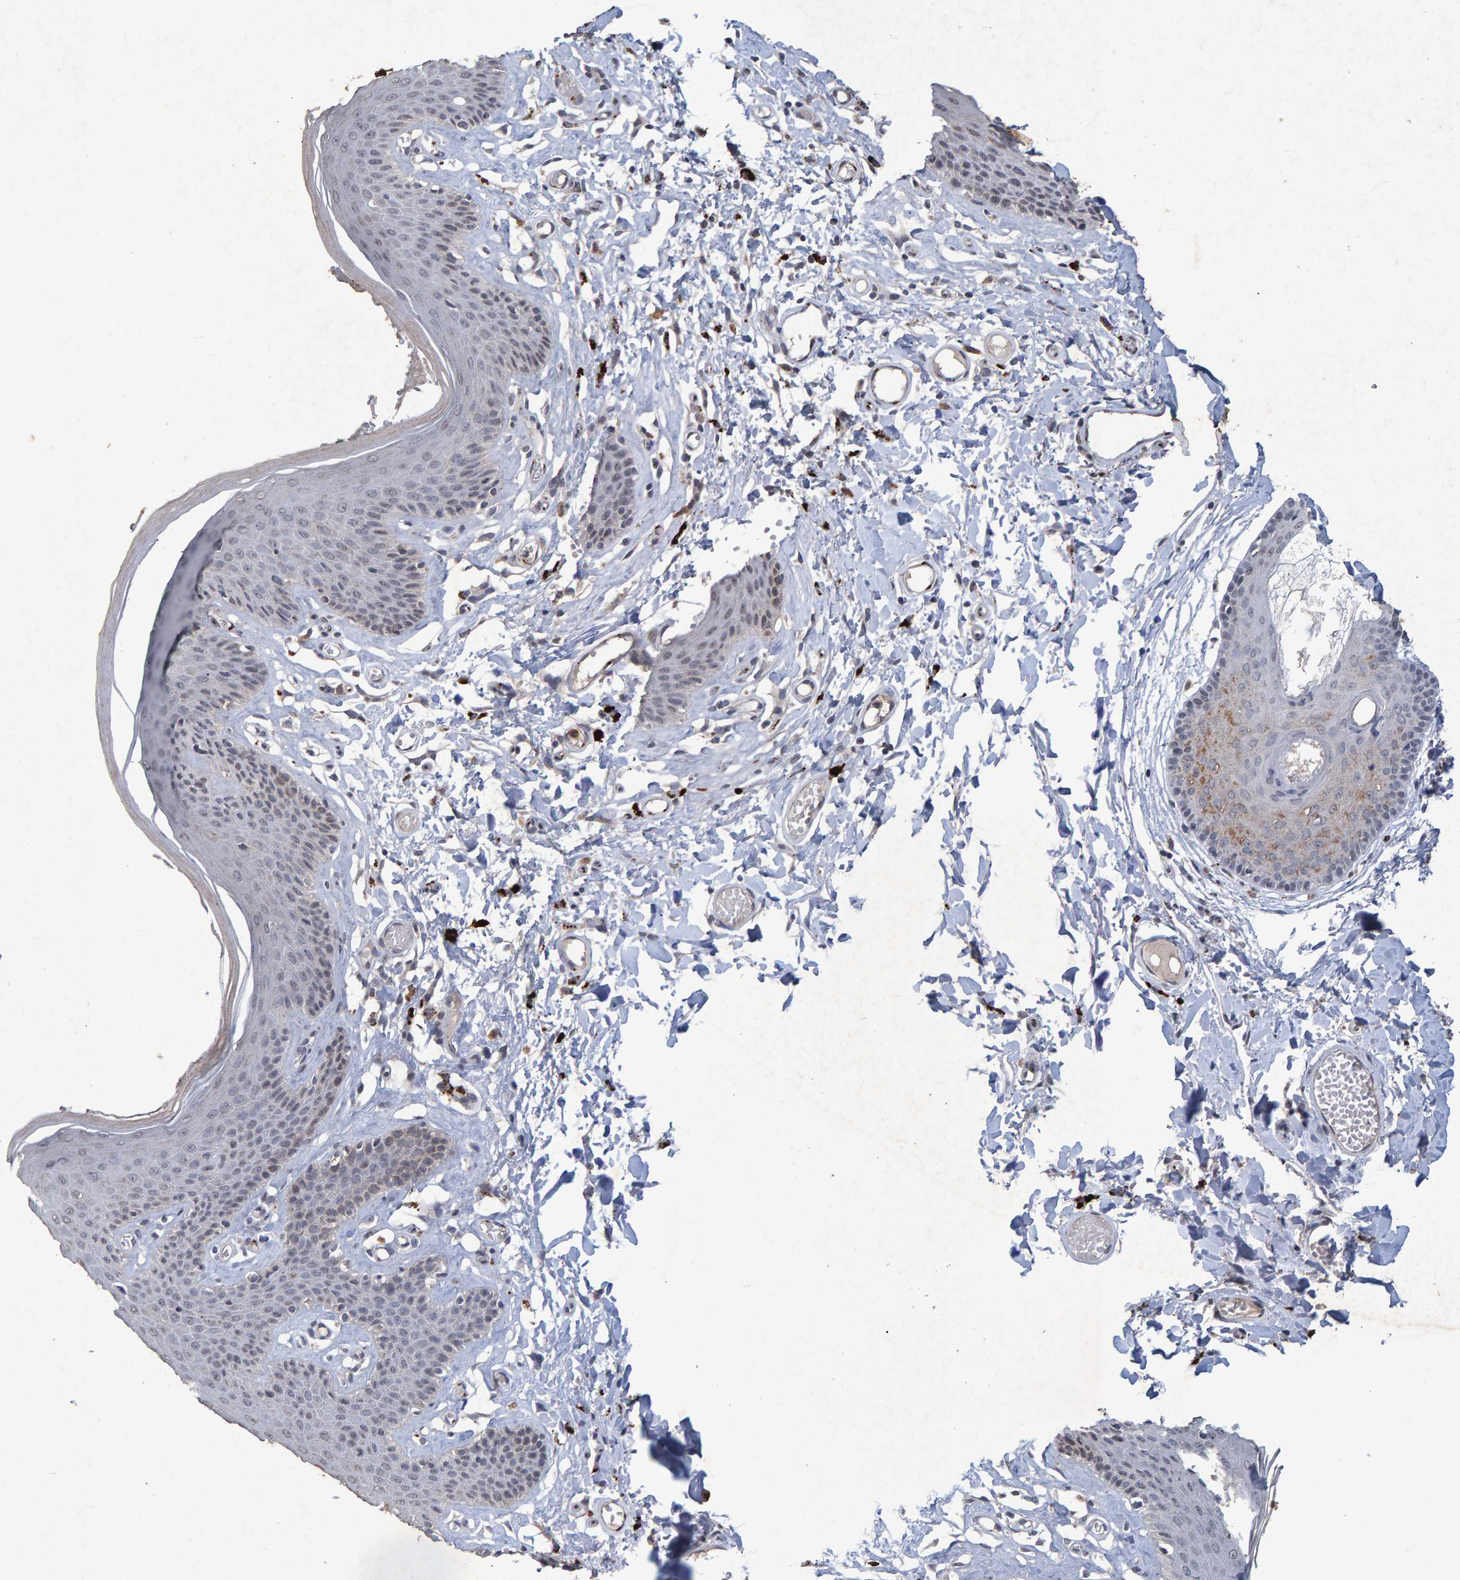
{"staining": {"intensity": "moderate", "quantity": "<25%", "location": "cytoplasmic/membranous"}, "tissue": "skin", "cell_type": "Epidermal cells", "image_type": "normal", "snomed": [{"axis": "morphology", "description": "Normal tissue, NOS"}, {"axis": "topography", "description": "Vulva"}], "caption": "This image shows unremarkable skin stained with immunohistochemistry to label a protein in brown. The cytoplasmic/membranous of epidermal cells show moderate positivity for the protein. Nuclei are counter-stained blue.", "gene": "GALC", "patient": {"sex": "female", "age": 73}}